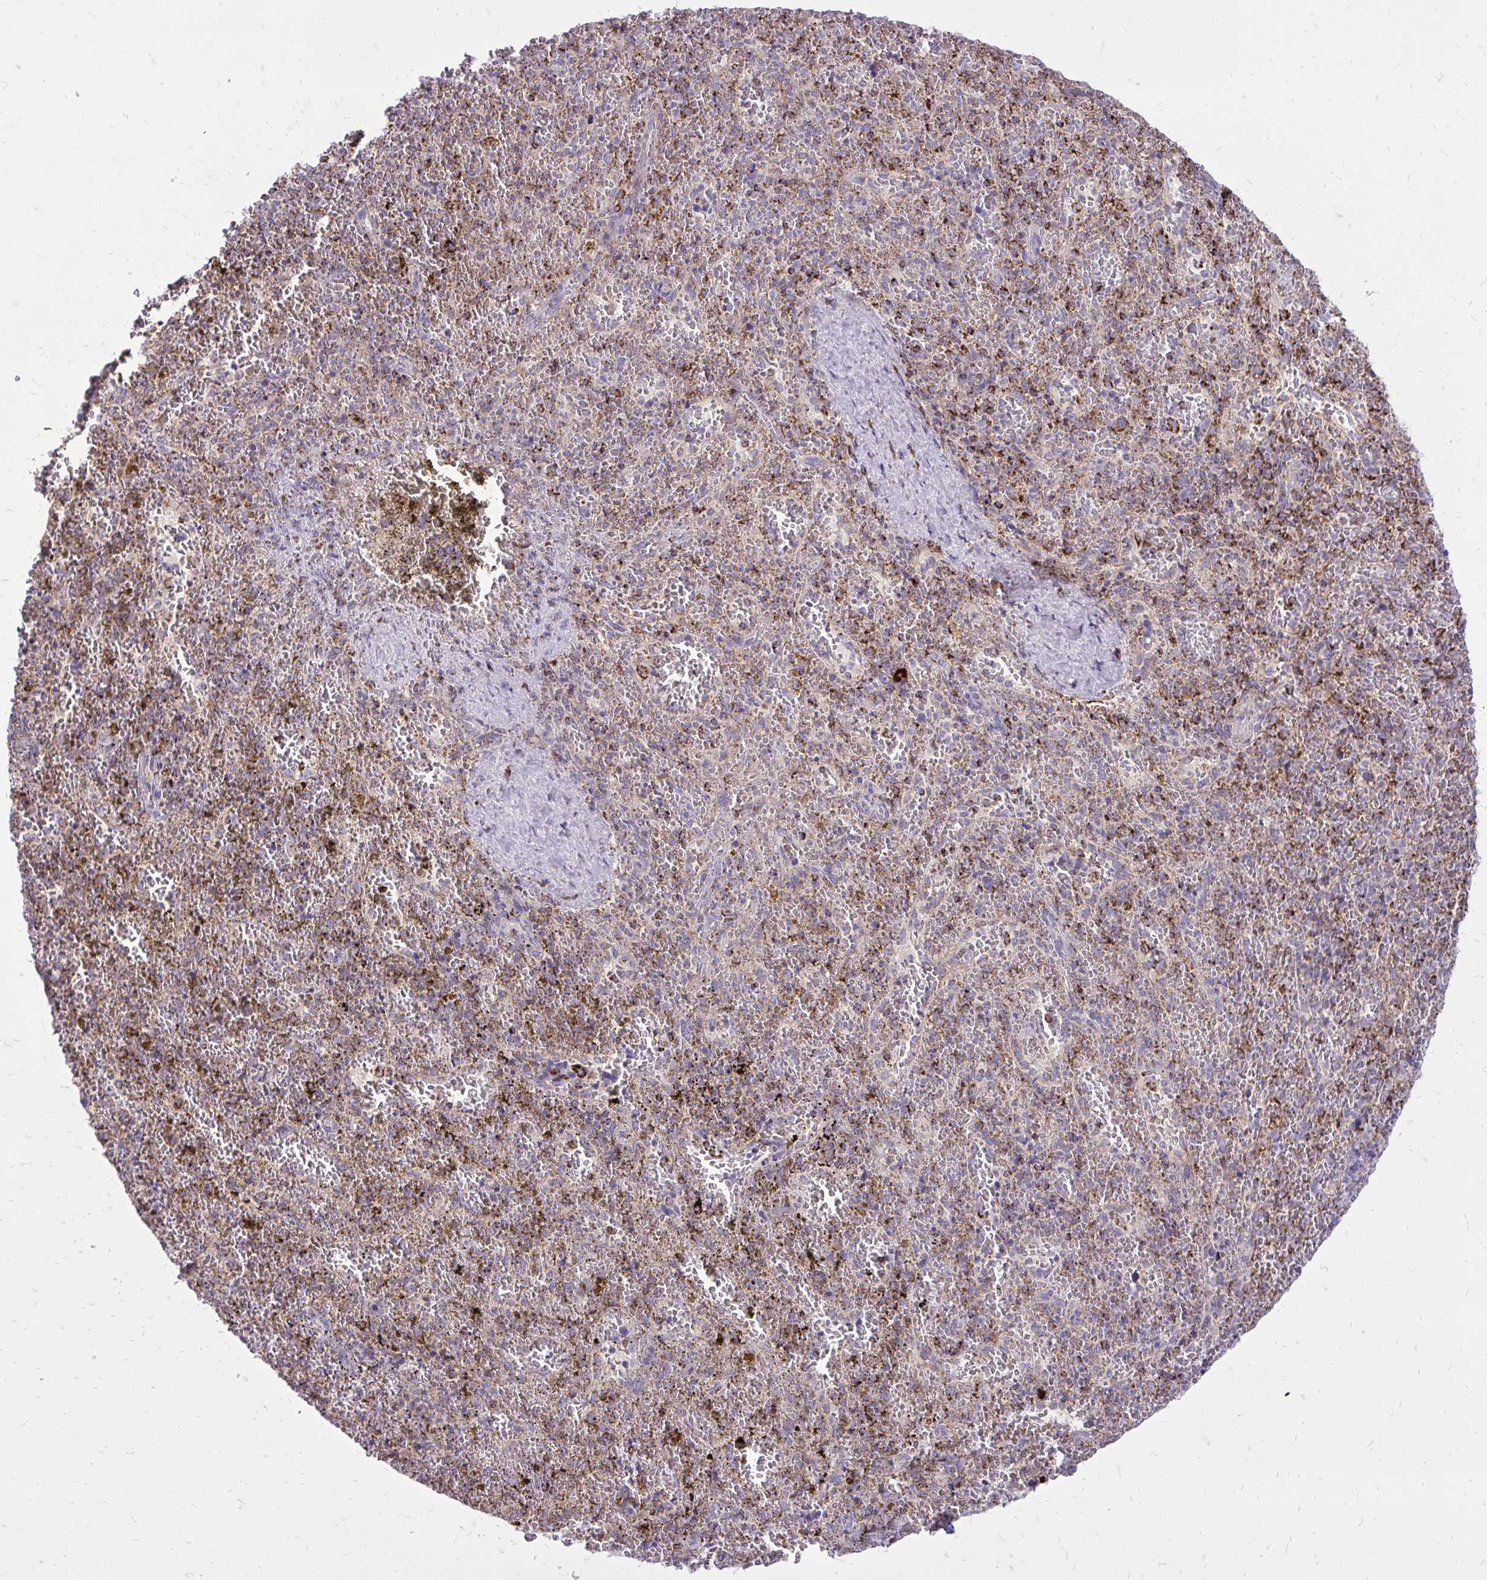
{"staining": {"intensity": "moderate", "quantity": "25%-75%", "location": "cytoplasmic/membranous"}, "tissue": "spleen", "cell_type": "Cells in red pulp", "image_type": "normal", "snomed": [{"axis": "morphology", "description": "Normal tissue, NOS"}, {"axis": "topography", "description": "Spleen"}], "caption": "Immunohistochemistry (DAB) staining of normal human spleen exhibits moderate cytoplasmic/membranous protein expression in approximately 25%-75% of cells in red pulp.", "gene": "SPTBN2", "patient": {"sex": "female", "age": 50}}